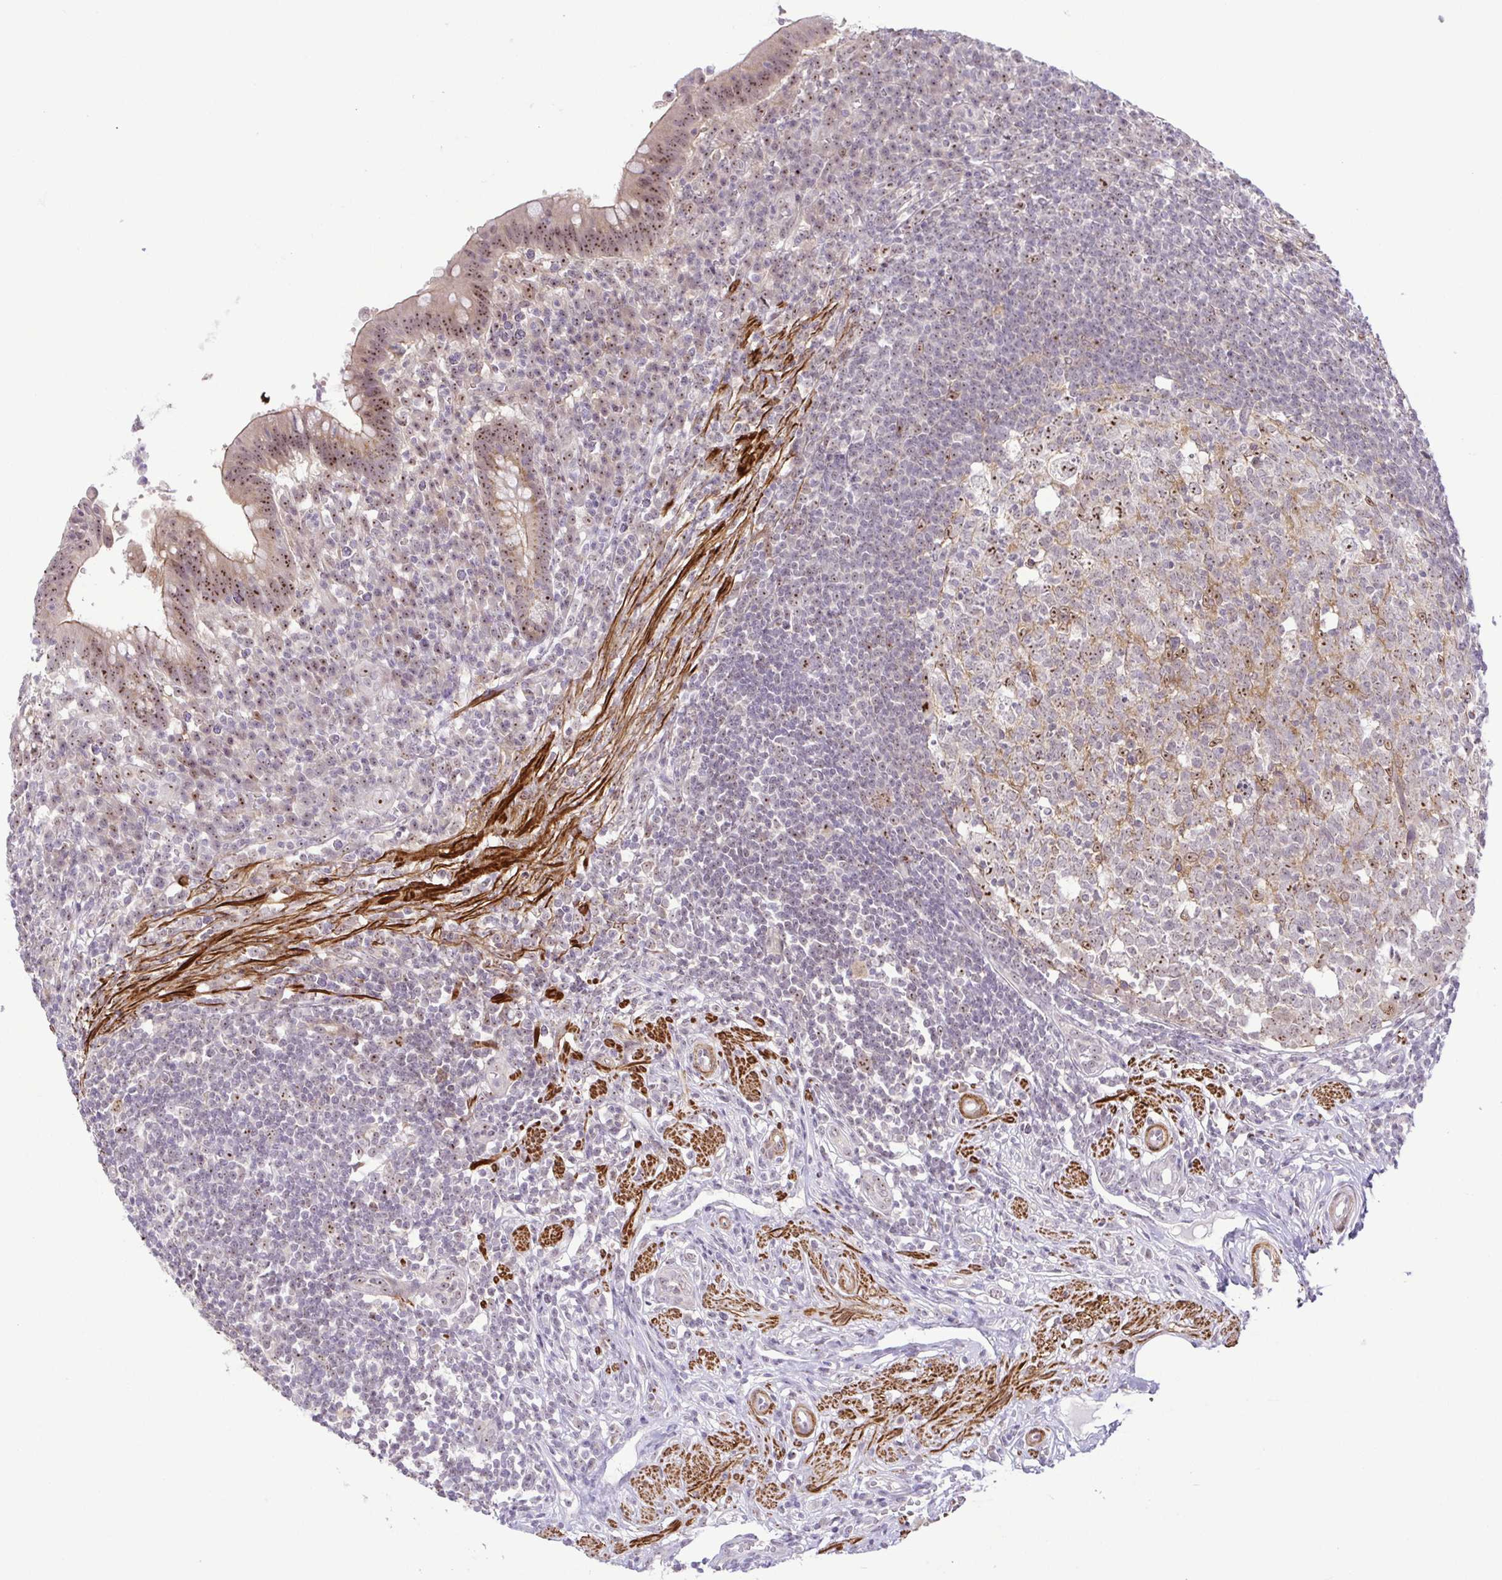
{"staining": {"intensity": "moderate", "quantity": "25%-75%", "location": "cytoplasmic/membranous,nuclear"}, "tissue": "appendix", "cell_type": "Glandular cells", "image_type": "normal", "snomed": [{"axis": "morphology", "description": "Normal tissue, NOS"}, {"axis": "topography", "description": "Appendix"}], "caption": "The image displays a brown stain indicating the presence of a protein in the cytoplasmic/membranous,nuclear of glandular cells in appendix.", "gene": "RSL24D1", "patient": {"sex": "female", "age": 56}}